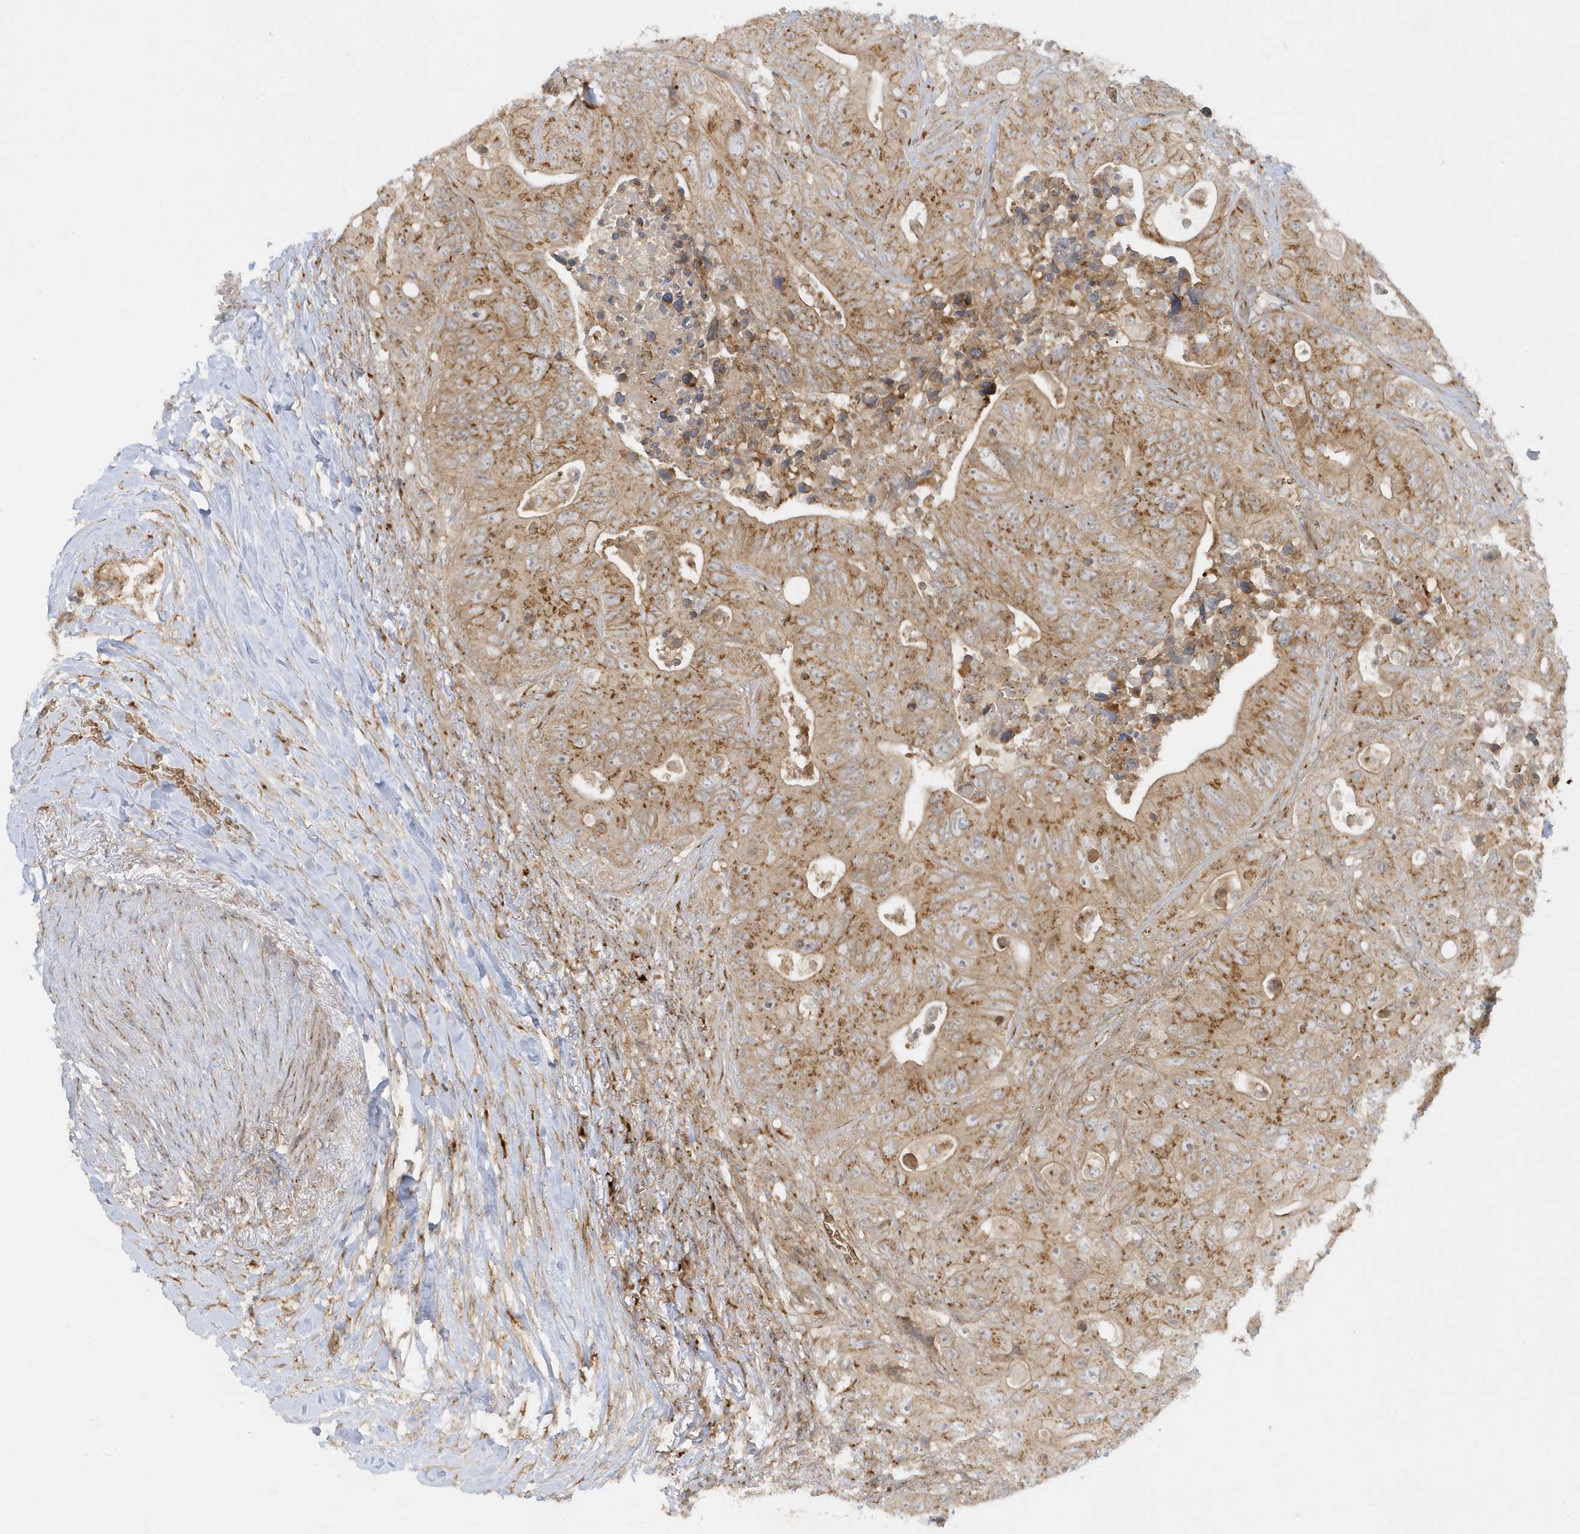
{"staining": {"intensity": "moderate", "quantity": ">75%", "location": "cytoplasmic/membranous"}, "tissue": "colorectal cancer", "cell_type": "Tumor cells", "image_type": "cancer", "snomed": [{"axis": "morphology", "description": "Adenocarcinoma, NOS"}, {"axis": "topography", "description": "Colon"}], "caption": "Adenocarcinoma (colorectal) stained with a brown dye displays moderate cytoplasmic/membranous positive staining in approximately >75% of tumor cells.", "gene": "RPP40", "patient": {"sex": "female", "age": 46}}